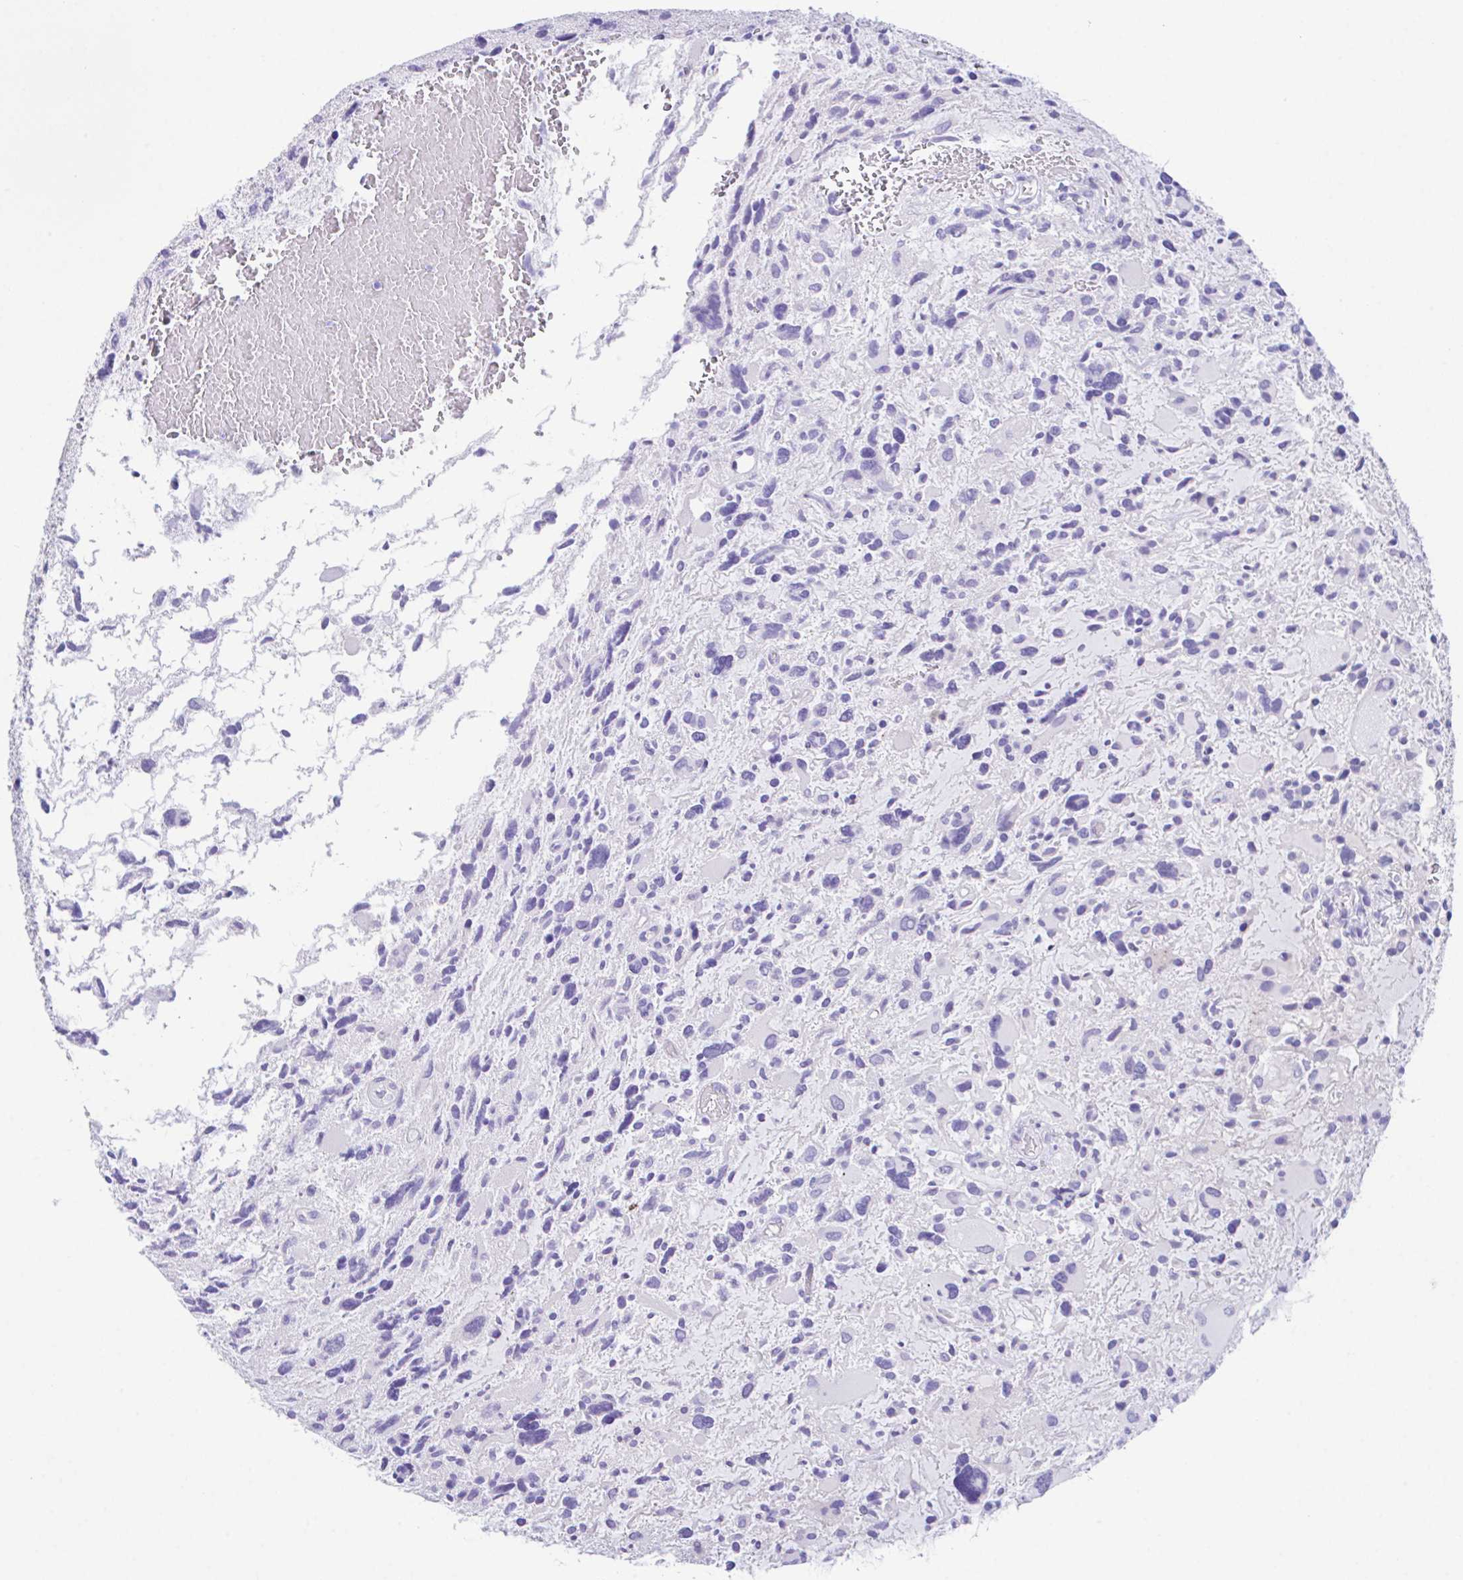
{"staining": {"intensity": "negative", "quantity": "none", "location": "none"}, "tissue": "glioma", "cell_type": "Tumor cells", "image_type": "cancer", "snomed": [{"axis": "morphology", "description": "Glioma, malignant, High grade"}, {"axis": "topography", "description": "Brain"}], "caption": "A histopathology image of glioma stained for a protein reveals no brown staining in tumor cells.", "gene": "HACD4", "patient": {"sex": "female", "age": 11}}